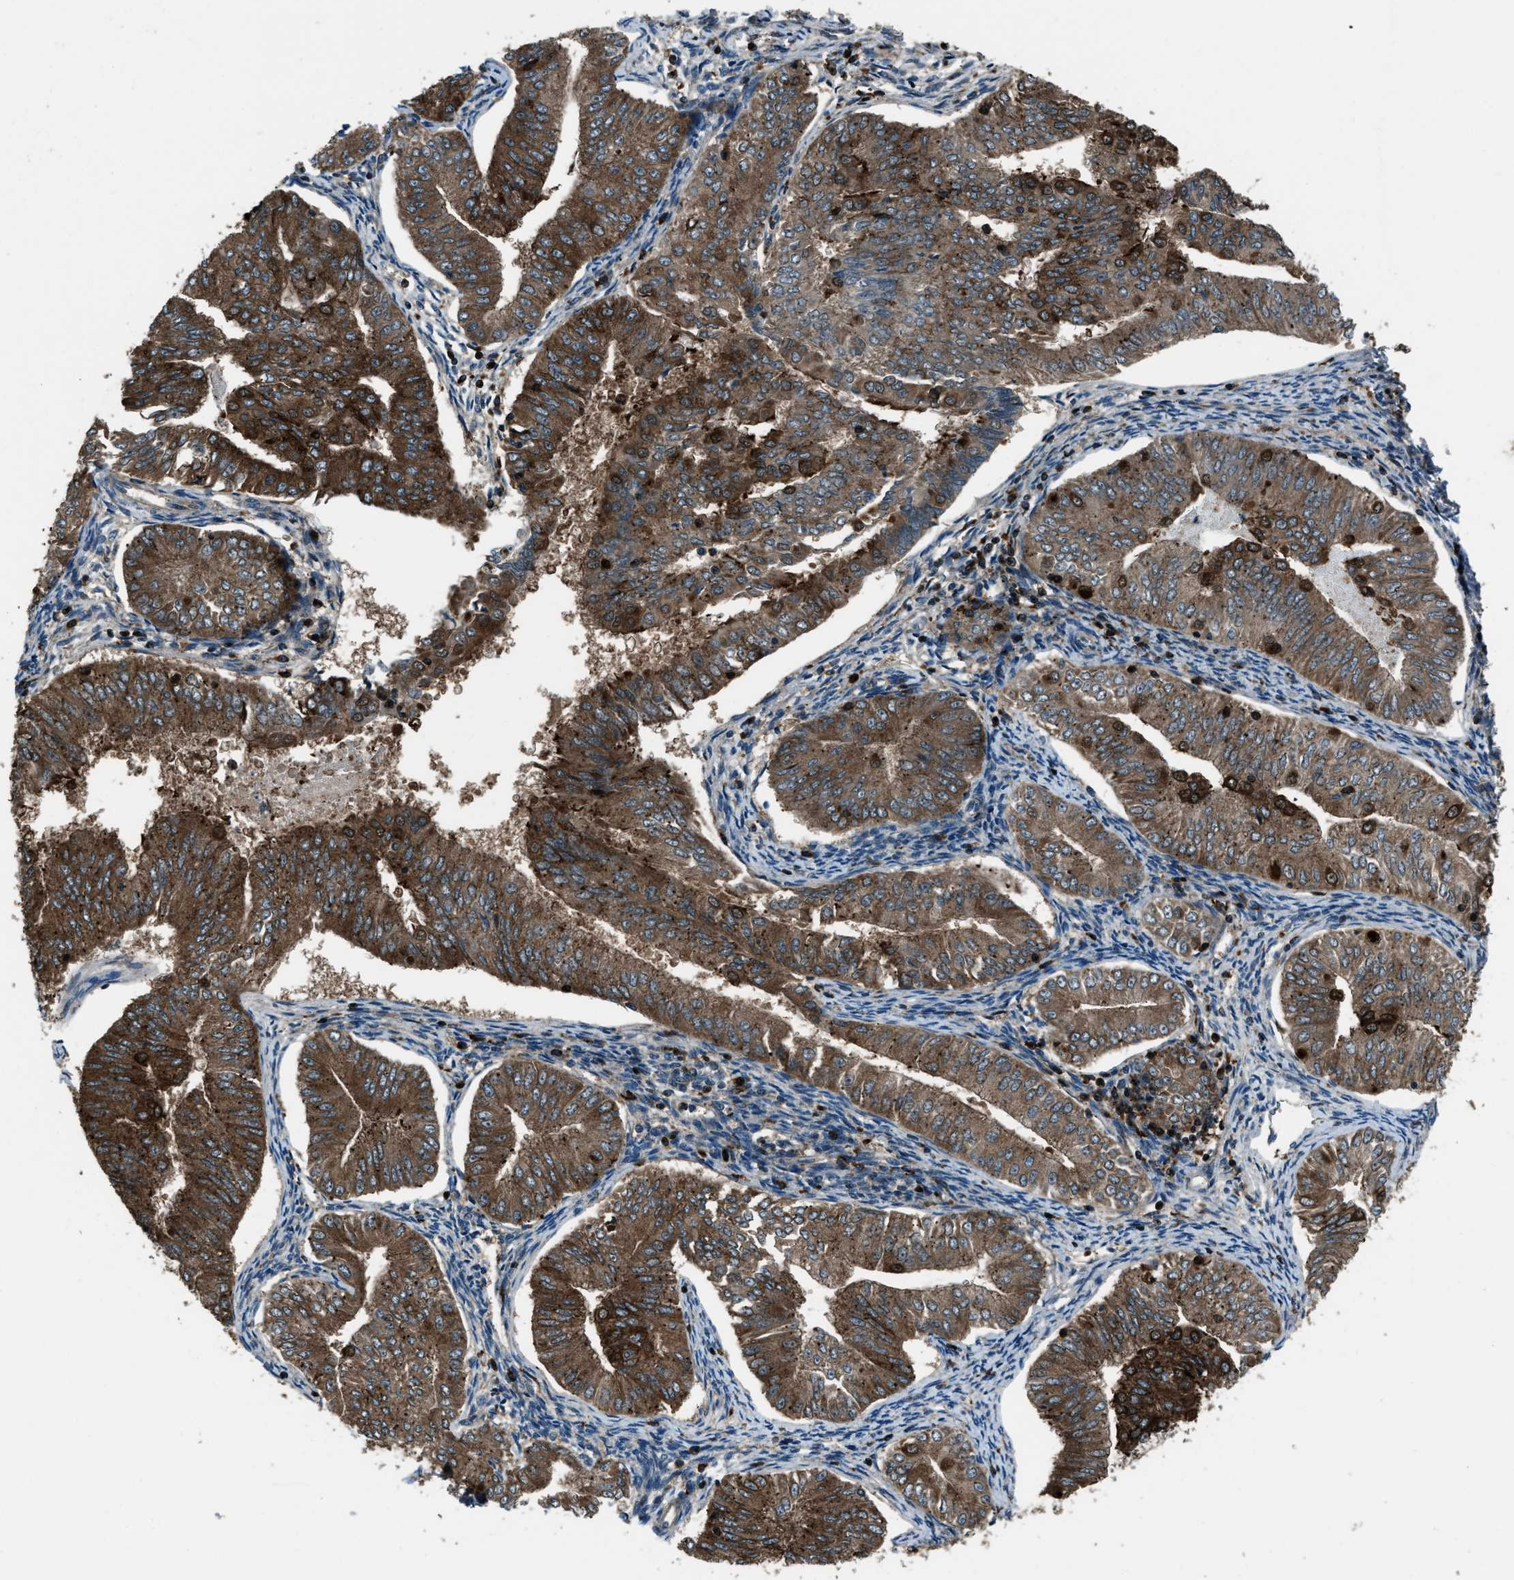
{"staining": {"intensity": "moderate", "quantity": ">75%", "location": "cytoplasmic/membranous"}, "tissue": "endometrial cancer", "cell_type": "Tumor cells", "image_type": "cancer", "snomed": [{"axis": "morphology", "description": "Normal tissue, NOS"}, {"axis": "morphology", "description": "Adenocarcinoma, NOS"}, {"axis": "topography", "description": "Endometrium"}], "caption": "Brown immunohistochemical staining in endometrial cancer exhibits moderate cytoplasmic/membranous positivity in about >75% of tumor cells.", "gene": "SNX30", "patient": {"sex": "female", "age": 53}}